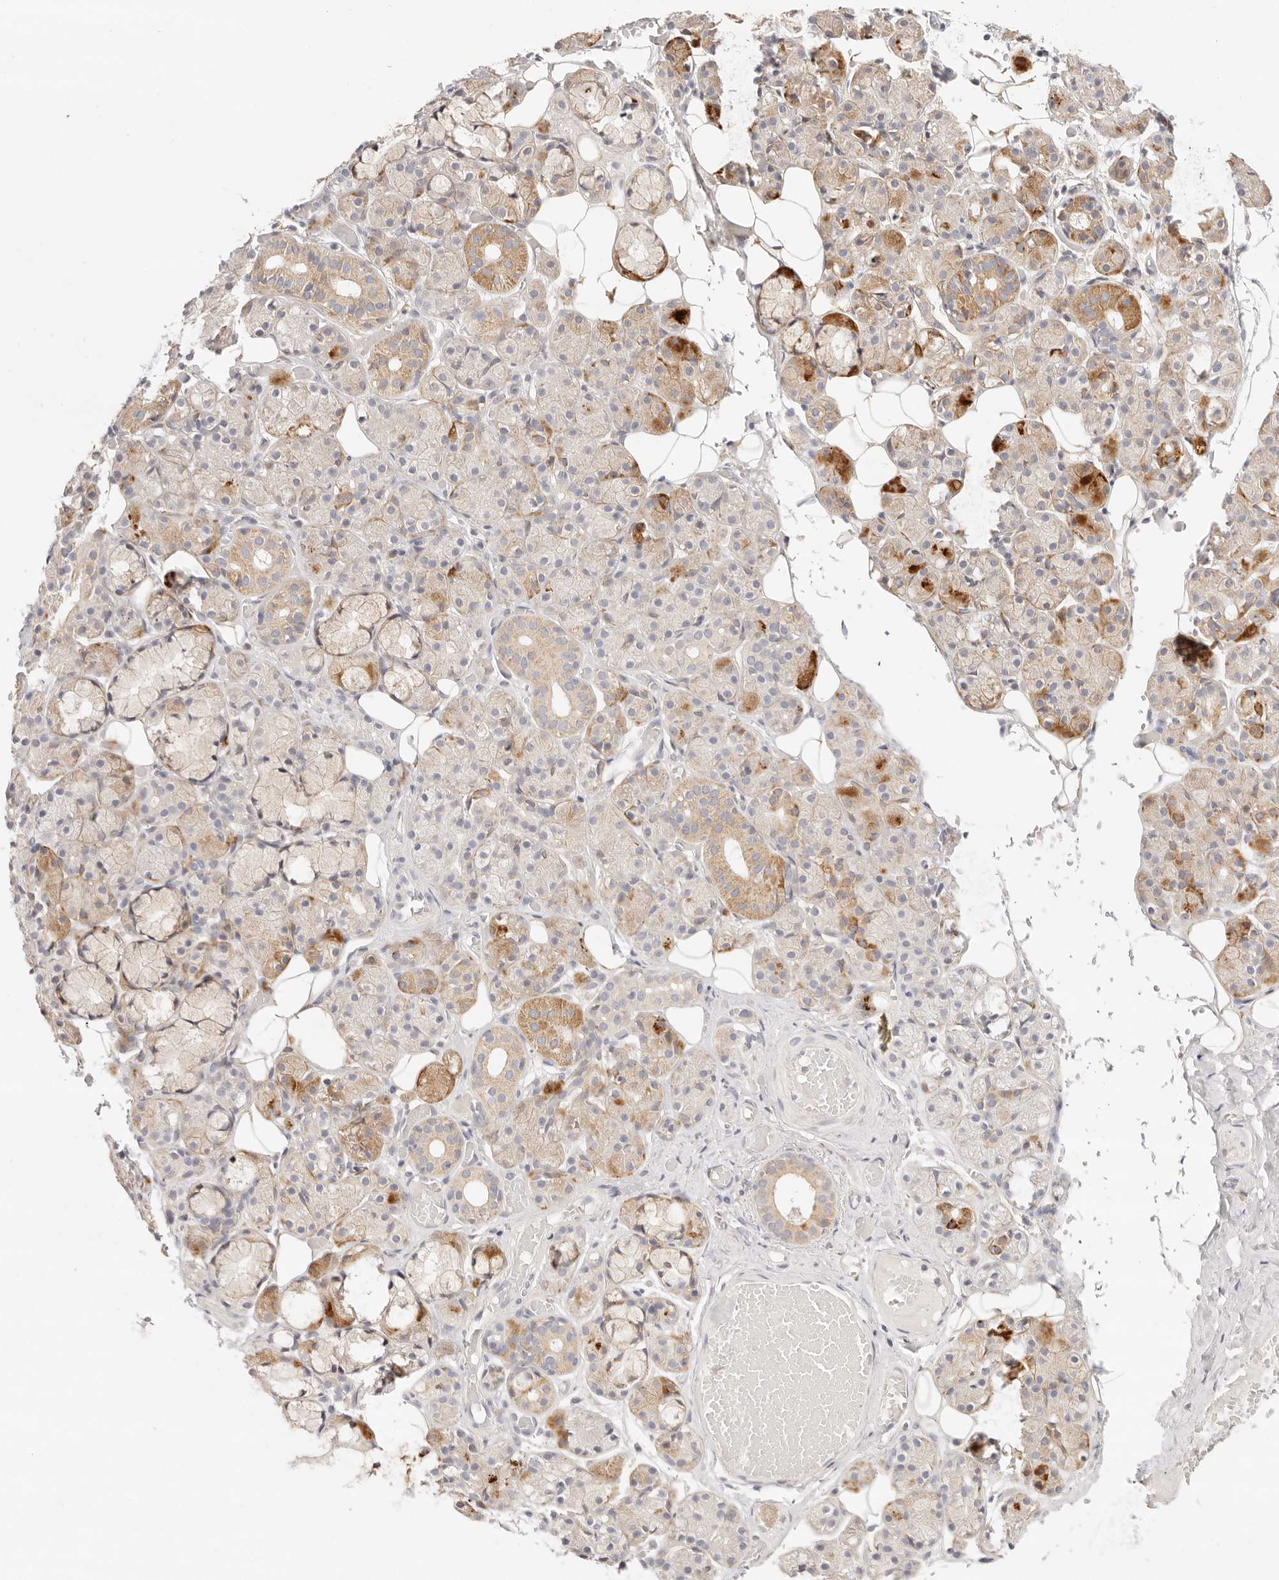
{"staining": {"intensity": "moderate", "quantity": "25%-75%", "location": "cytoplasmic/membranous"}, "tissue": "salivary gland", "cell_type": "Glandular cells", "image_type": "normal", "snomed": [{"axis": "morphology", "description": "Normal tissue, NOS"}, {"axis": "topography", "description": "Salivary gland"}], "caption": "Immunohistochemical staining of normal salivary gland reveals 25%-75% levels of moderate cytoplasmic/membranous protein expression in approximately 25%-75% of glandular cells.", "gene": "GPR156", "patient": {"sex": "male", "age": 63}}